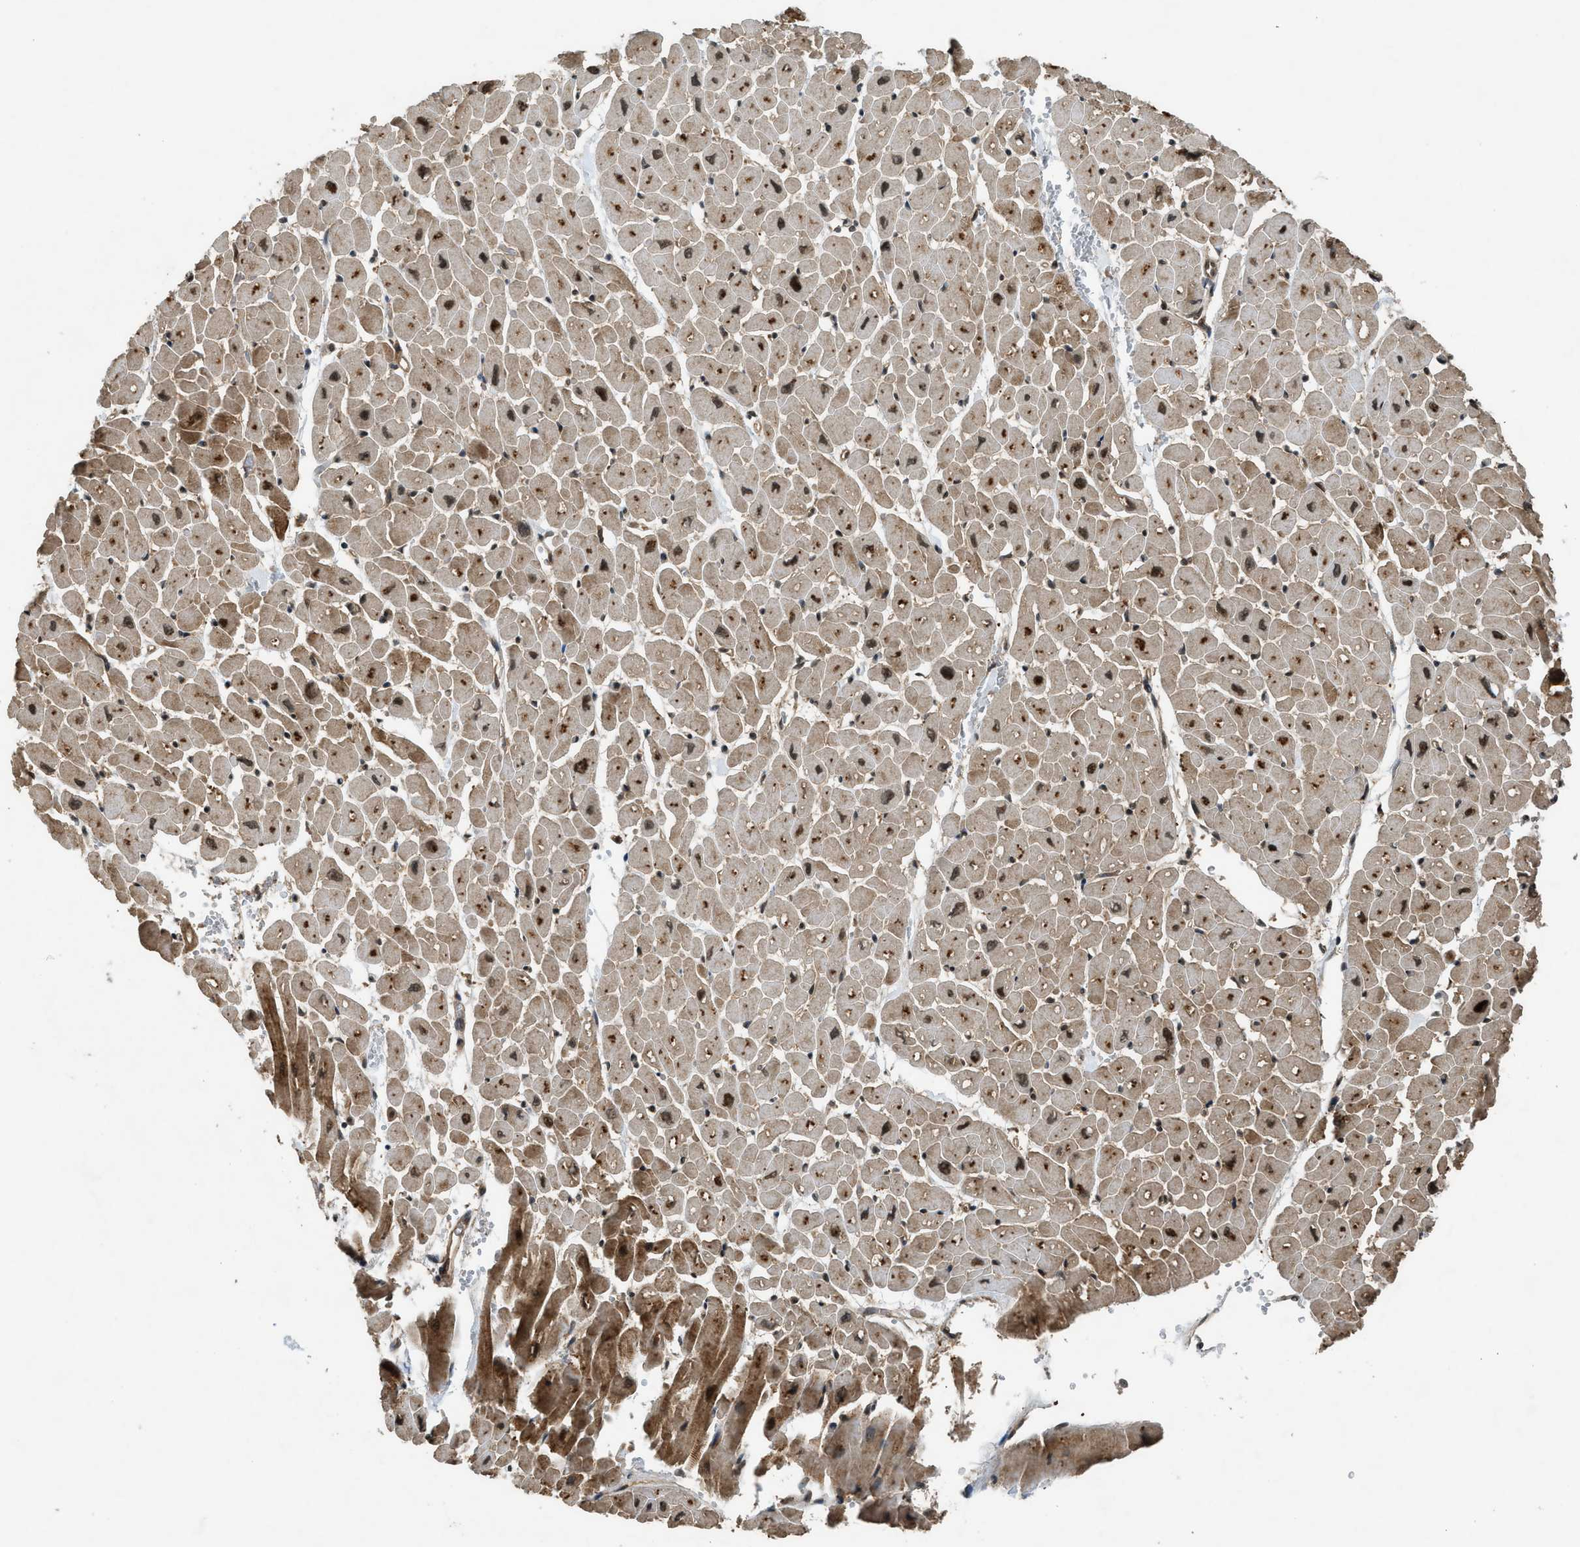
{"staining": {"intensity": "strong", "quantity": ">75%", "location": "cytoplasmic/membranous,nuclear"}, "tissue": "heart muscle", "cell_type": "Cardiomyocytes", "image_type": "normal", "snomed": [{"axis": "morphology", "description": "Normal tissue, NOS"}, {"axis": "topography", "description": "Heart"}], "caption": "A photomicrograph showing strong cytoplasmic/membranous,nuclear positivity in about >75% of cardiomyocytes in unremarkable heart muscle, as visualized by brown immunohistochemical staining.", "gene": "TXNL1", "patient": {"sex": "male", "age": 45}}